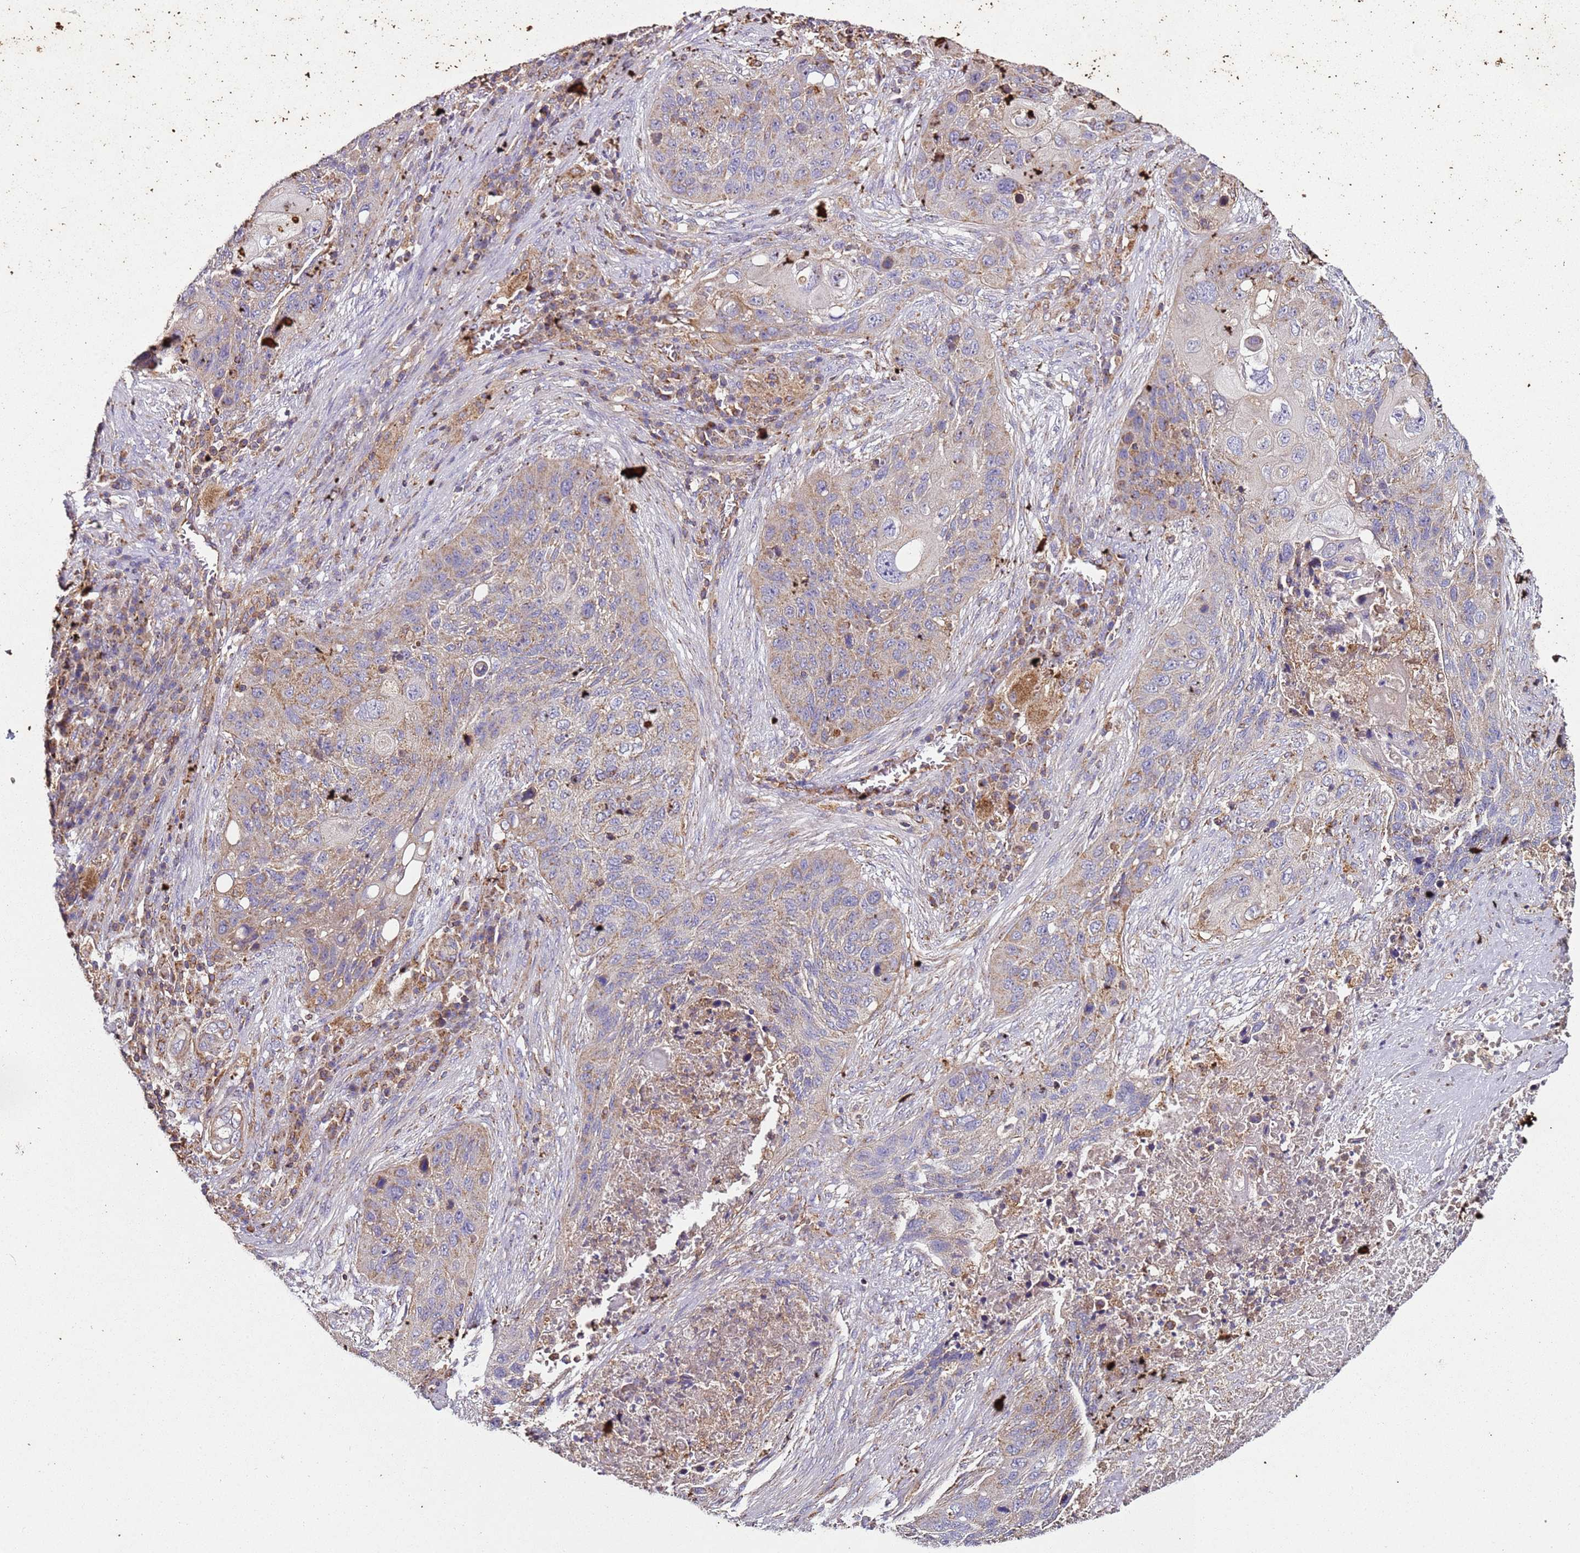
{"staining": {"intensity": "weak", "quantity": "25%-75%", "location": "cytoplasmic/membranous"}, "tissue": "lung cancer", "cell_type": "Tumor cells", "image_type": "cancer", "snomed": [{"axis": "morphology", "description": "Squamous cell carcinoma, NOS"}, {"axis": "topography", "description": "Lung"}], "caption": "Weak cytoplasmic/membranous expression is identified in about 25%-75% of tumor cells in lung cancer (squamous cell carcinoma).", "gene": "RMND5A", "patient": {"sex": "female", "age": 63}}